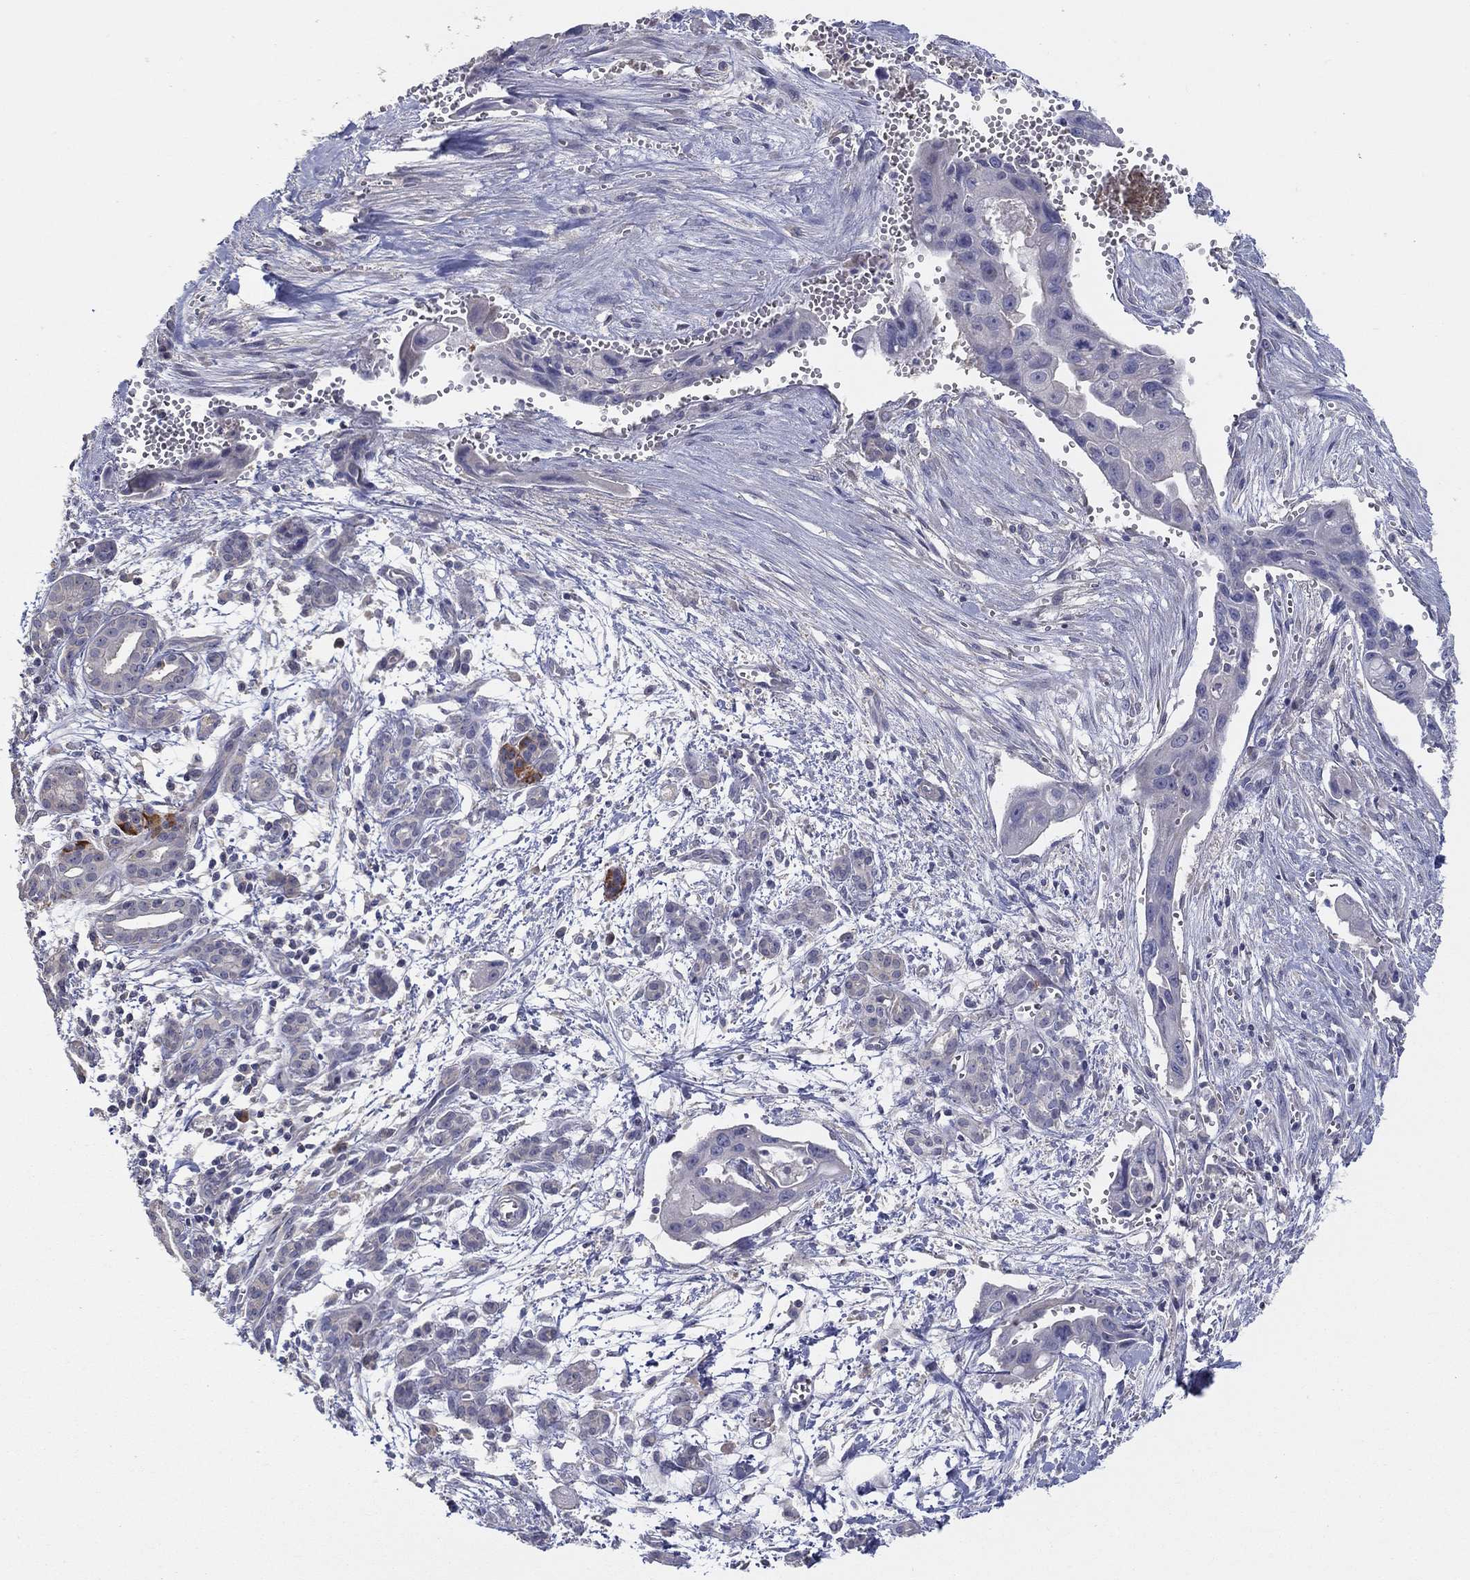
{"staining": {"intensity": "negative", "quantity": "none", "location": "none"}, "tissue": "pancreatic cancer", "cell_type": "Tumor cells", "image_type": "cancer", "snomed": [{"axis": "morphology", "description": "Adenocarcinoma, NOS"}, {"axis": "topography", "description": "Pancreas"}], "caption": "Tumor cells show no significant protein positivity in pancreatic cancer (adenocarcinoma).", "gene": "DOCK3", "patient": {"sex": "male", "age": 60}}